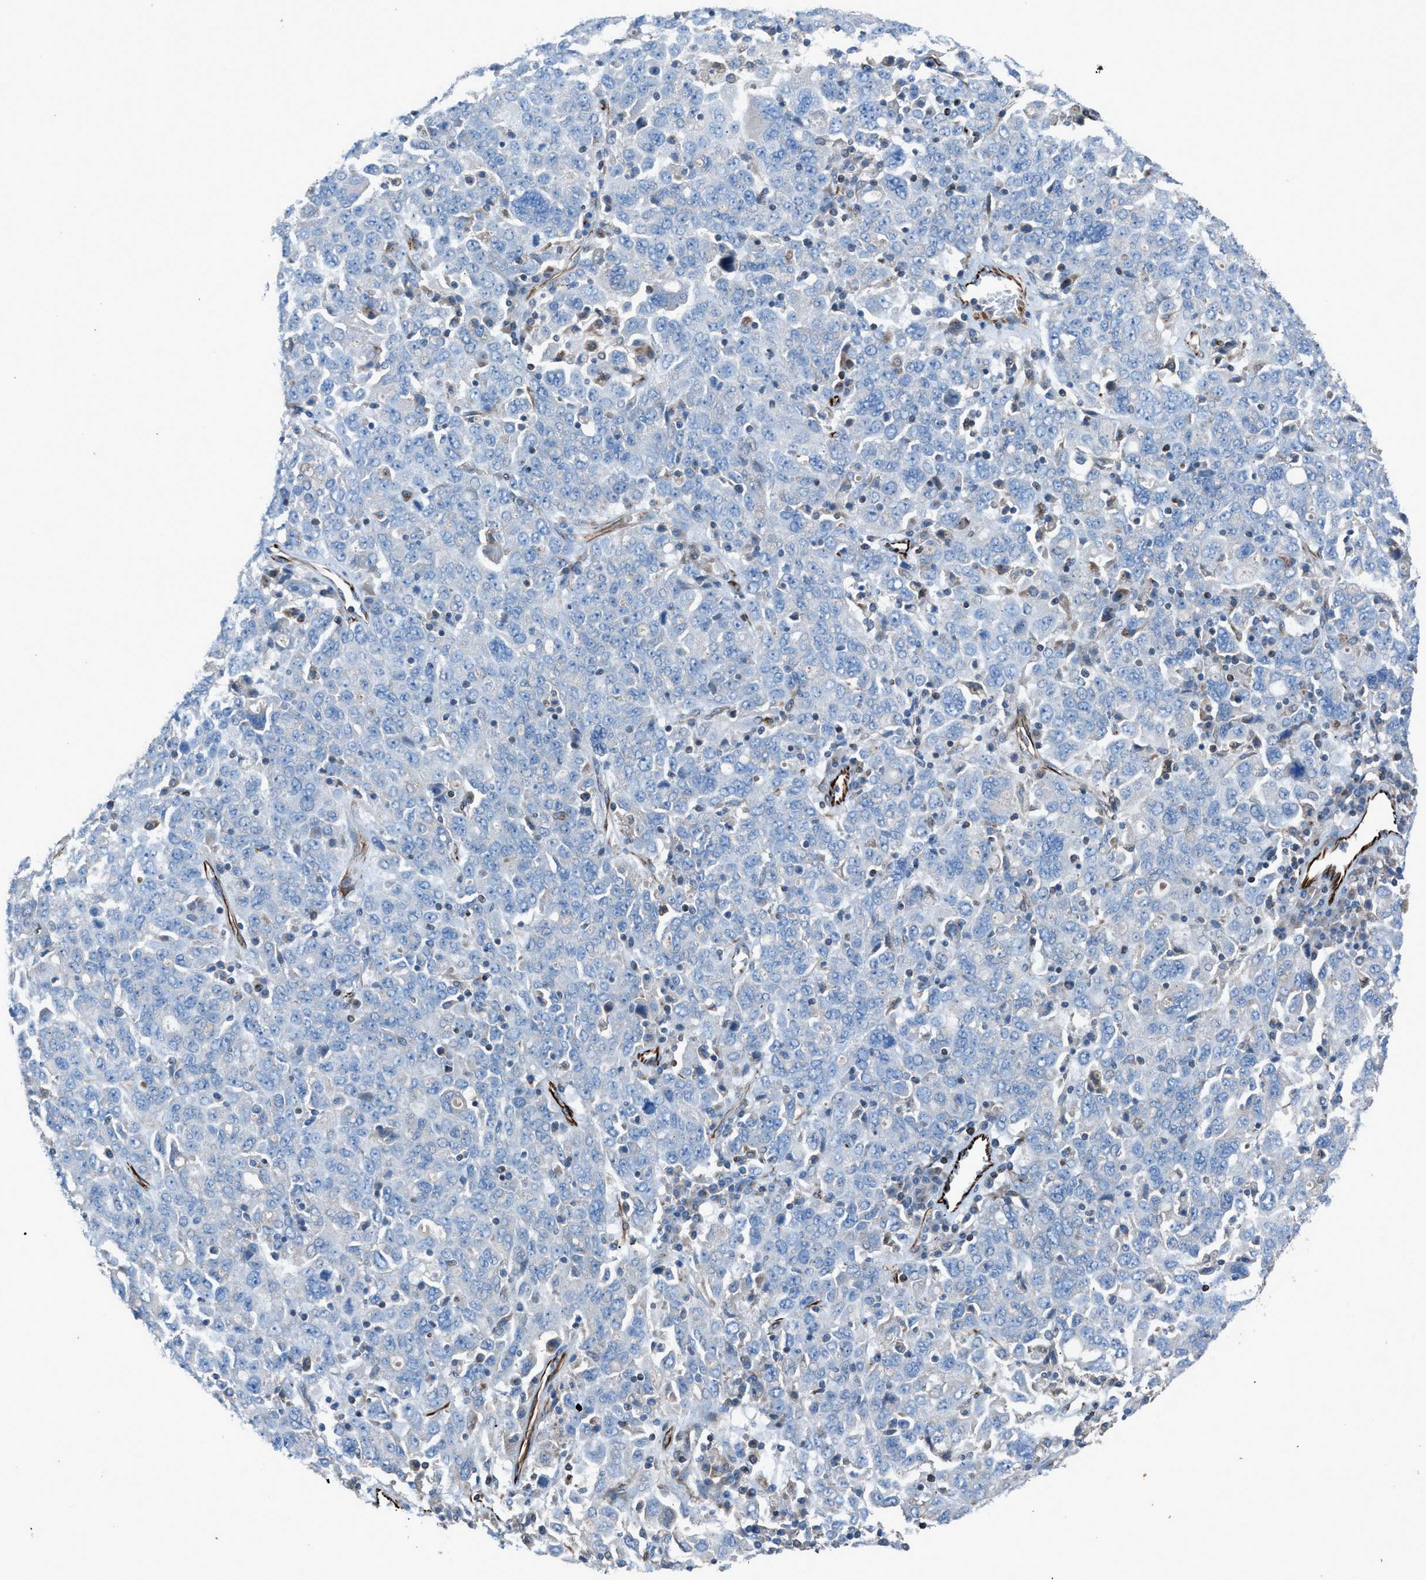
{"staining": {"intensity": "negative", "quantity": "none", "location": "none"}, "tissue": "ovarian cancer", "cell_type": "Tumor cells", "image_type": "cancer", "snomed": [{"axis": "morphology", "description": "Carcinoma, endometroid"}, {"axis": "topography", "description": "Ovary"}], "caption": "Photomicrograph shows no protein positivity in tumor cells of ovarian cancer tissue.", "gene": "CABP7", "patient": {"sex": "female", "age": 62}}